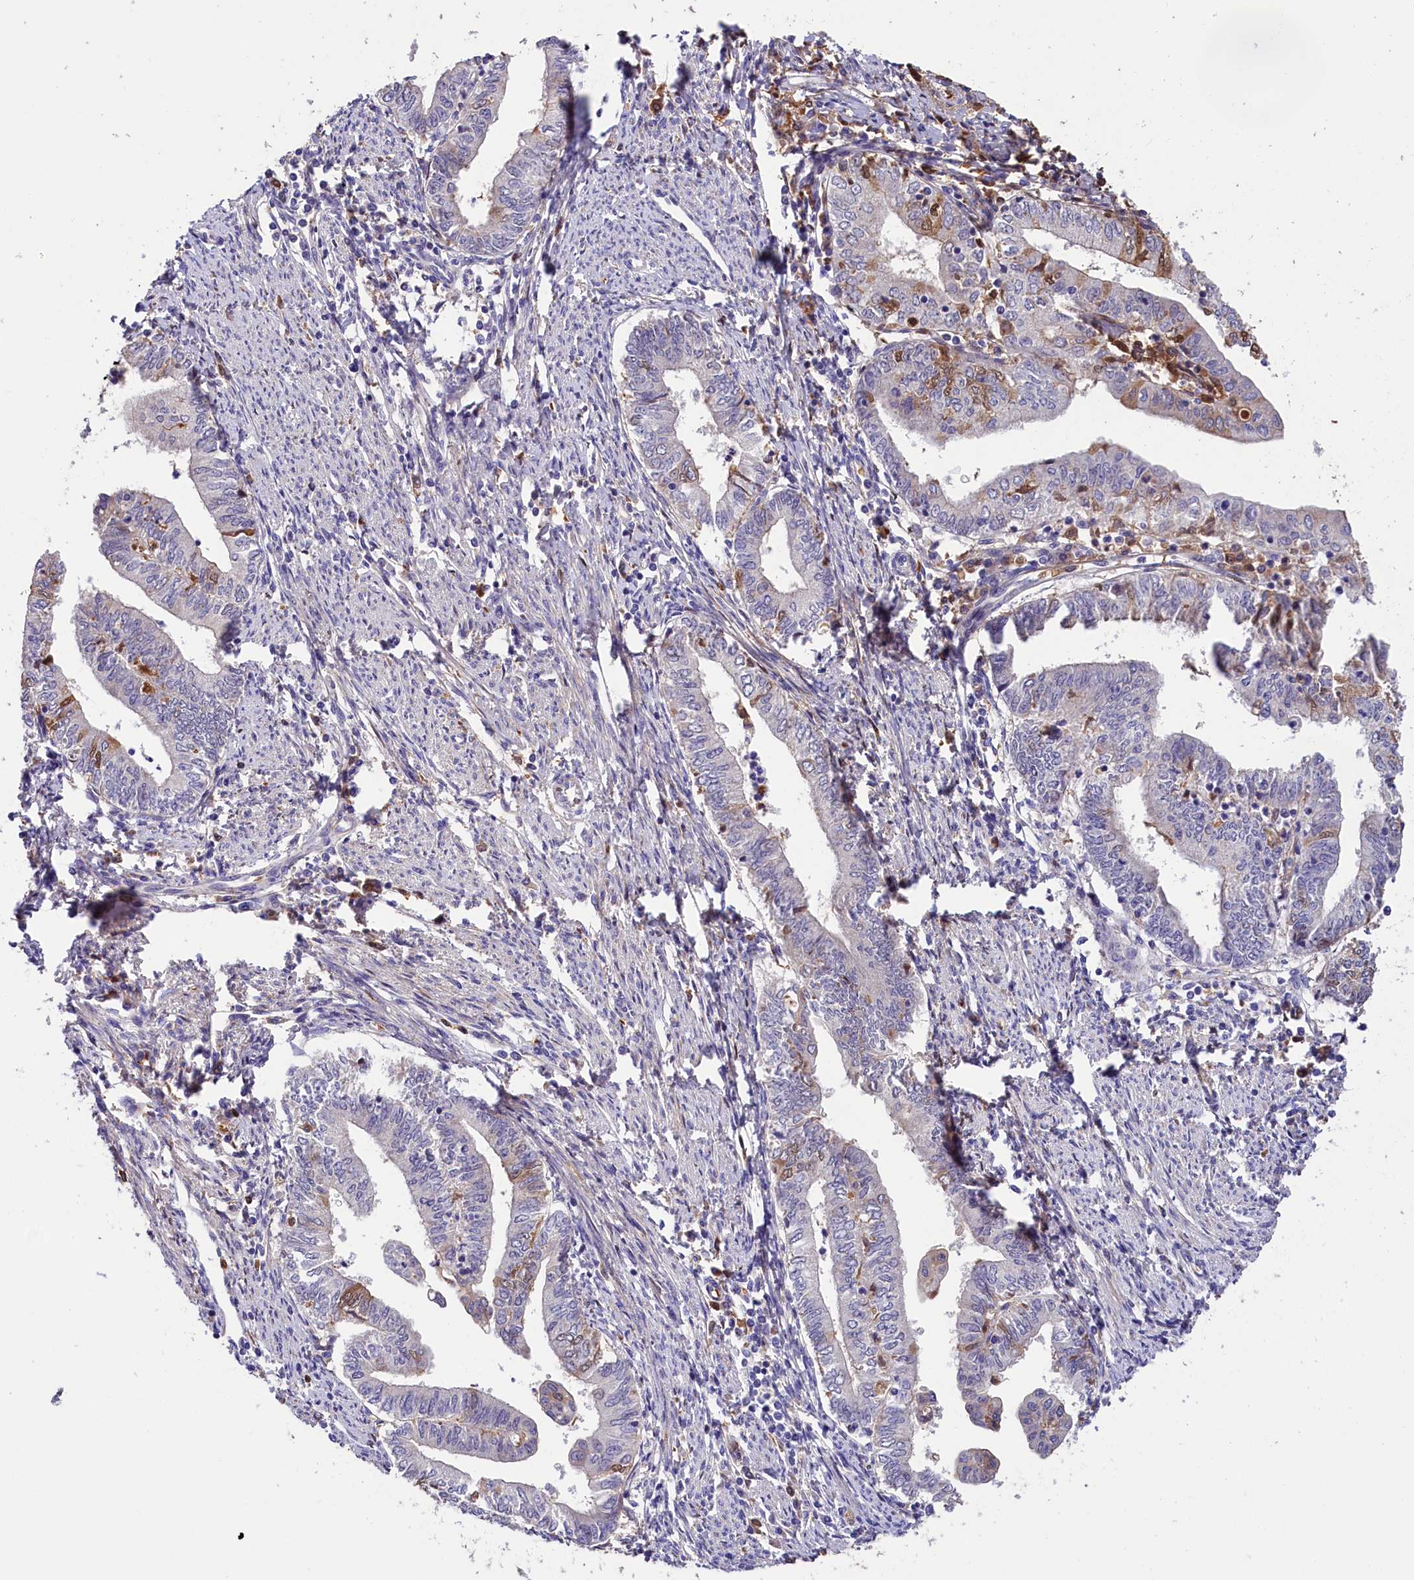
{"staining": {"intensity": "moderate", "quantity": "<25%", "location": "cytoplasmic/membranous,nuclear"}, "tissue": "endometrial cancer", "cell_type": "Tumor cells", "image_type": "cancer", "snomed": [{"axis": "morphology", "description": "Adenocarcinoma, NOS"}, {"axis": "topography", "description": "Endometrium"}], "caption": "Tumor cells exhibit low levels of moderate cytoplasmic/membranous and nuclear positivity in approximately <25% of cells in endometrial adenocarcinoma. The protein is stained brown, and the nuclei are stained in blue (DAB IHC with brightfield microscopy, high magnification).", "gene": "PHAF1", "patient": {"sex": "female", "age": 66}}